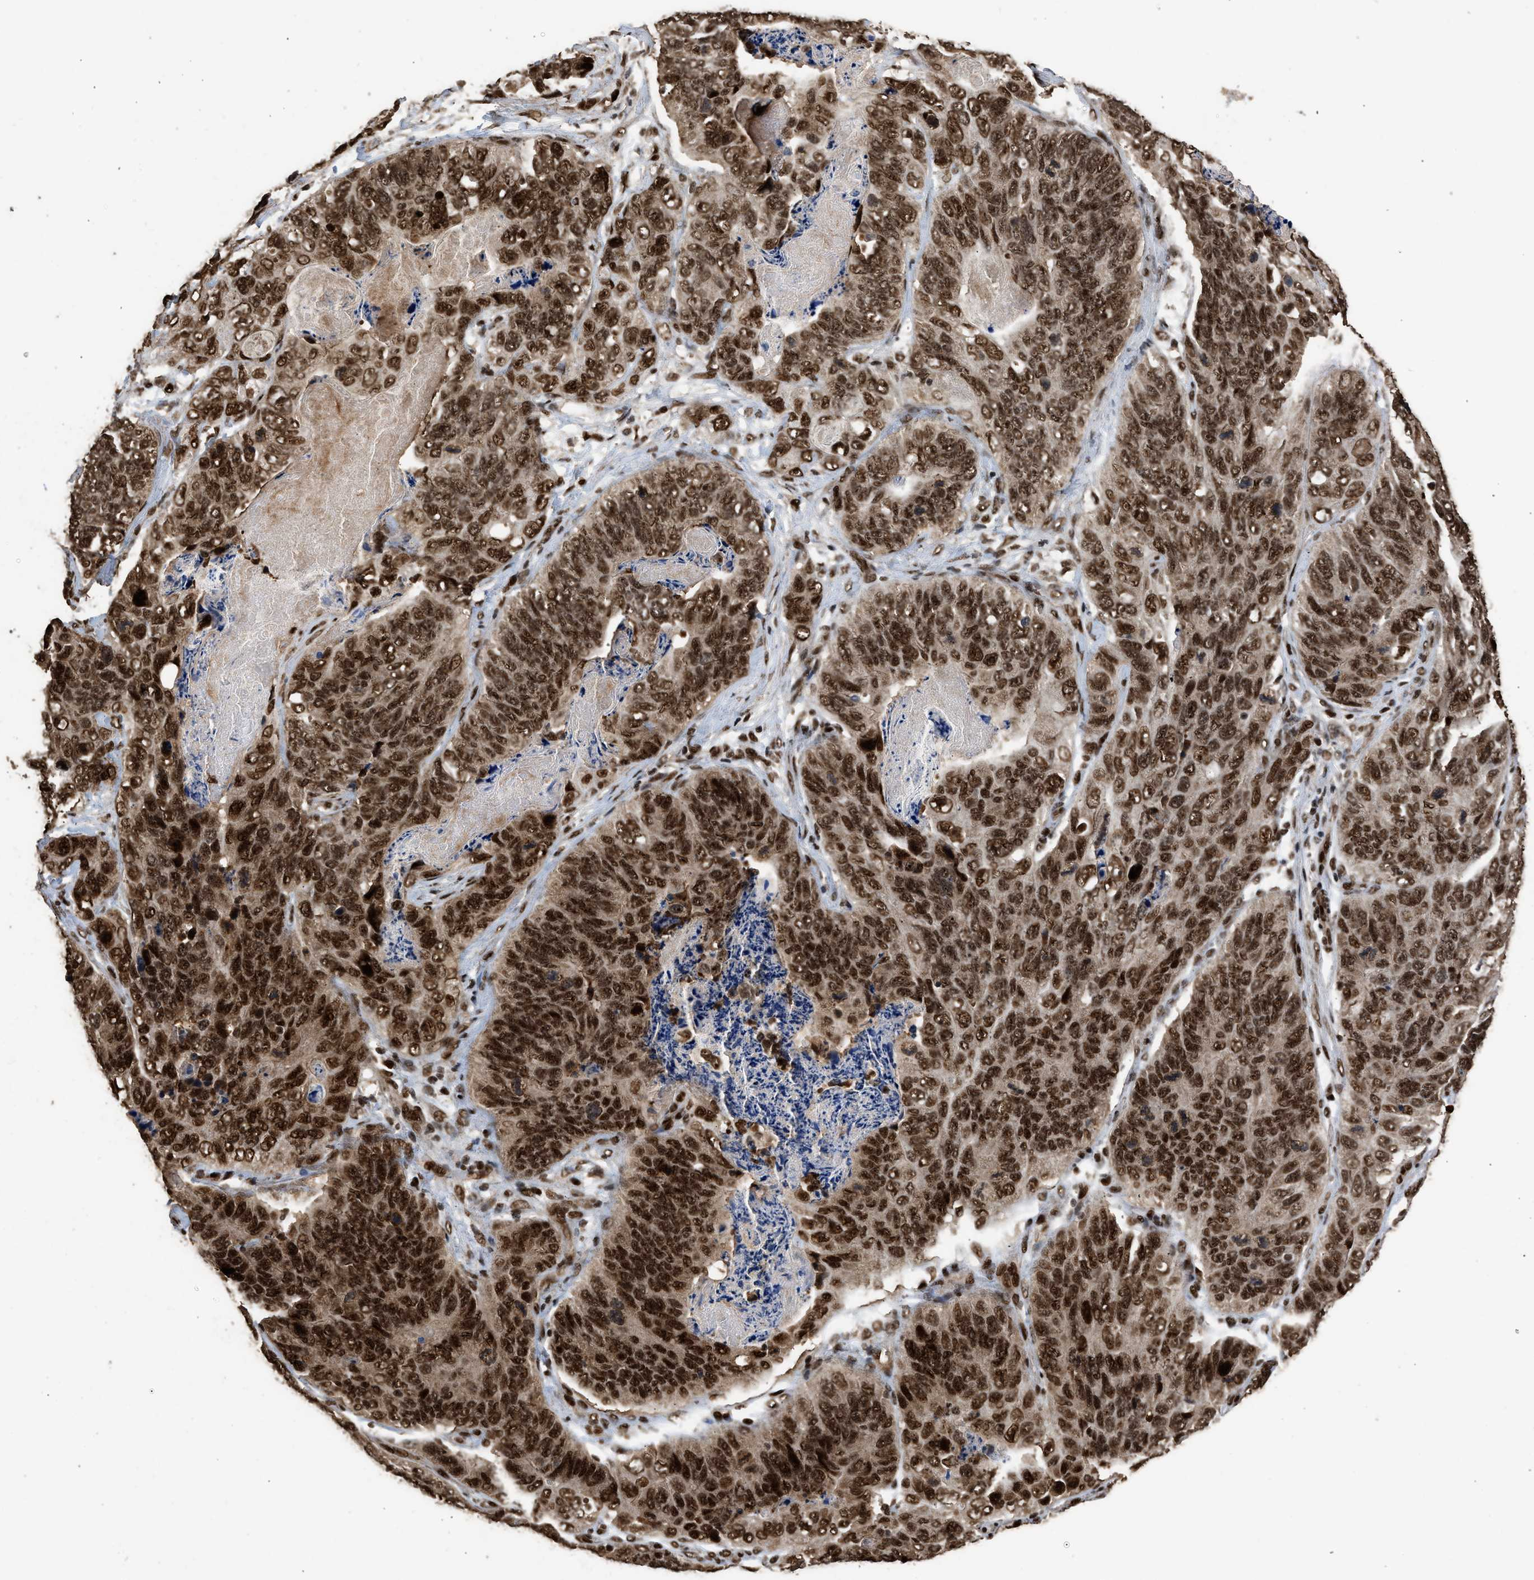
{"staining": {"intensity": "strong", "quantity": ">75%", "location": "cytoplasmic/membranous,nuclear"}, "tissue": "stomach cancer", "cell_type": "Tumor cells", "image_type": "cancer", "snomed": [{"axis": "morphology", "description": "Adenocarcinoma, NOS"}, {"axis": "topography", "description": "Stomach"}], "caption": "Immunohistochemical staining of stomach cancer (adenocarcinoma) reveals high levels of strong cytoplasmic/membranous and nuclear protein positivity in approximately >75% of tumor cells.", "gene": "PPP4R3B", "patient": {"sex": "female", "age": 89}}